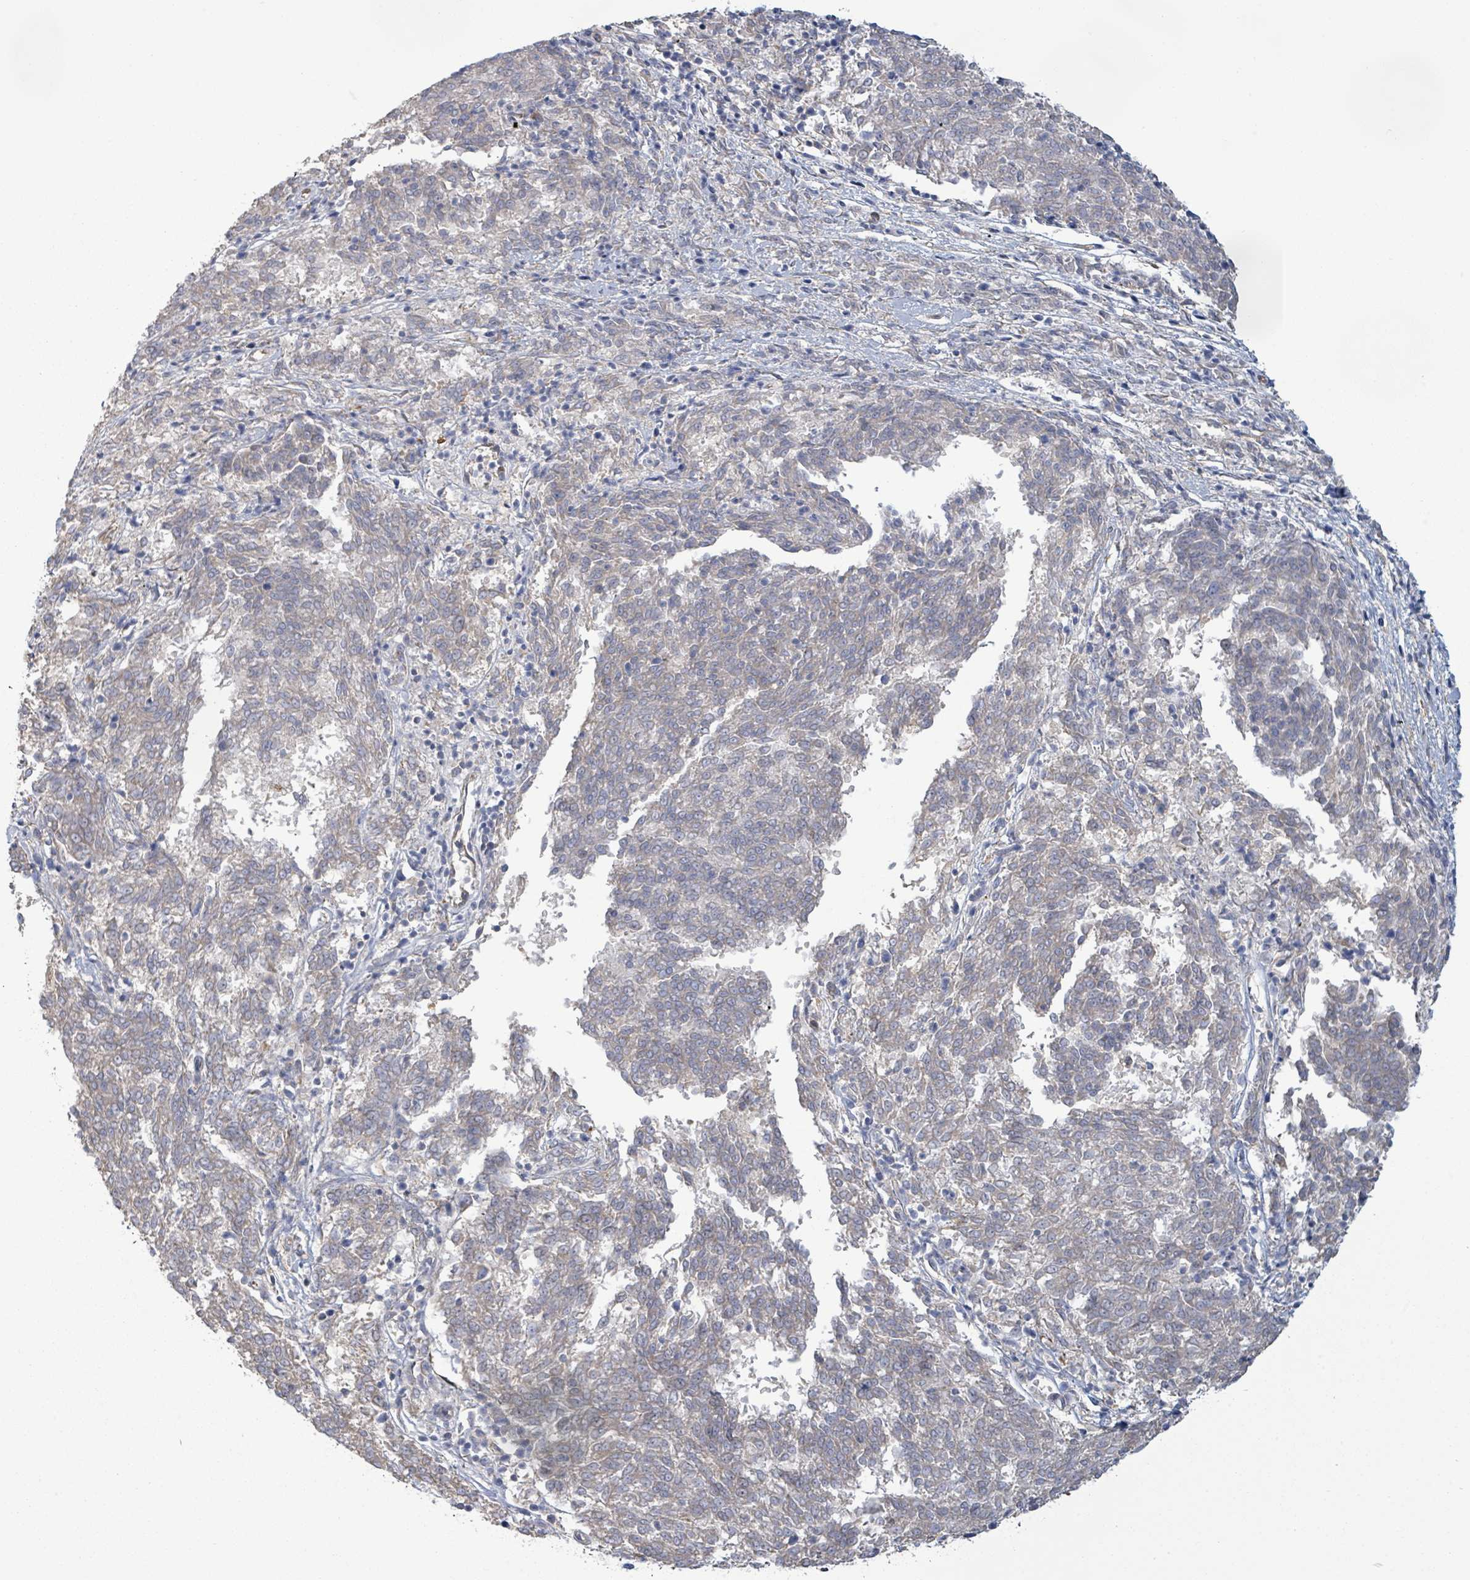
{"staining": {"intensity": "negative", "quantity": "none", "location": "none"}, "tissue": "melanoma", "cell_type": "Tumor cells", "image_type": "cancer", "snomed": [{"axis": "morphology", "description": "Malignant melanoma, NOS"}, {"axis": "topography", "description": "Skin"}], "caption": "Tumor cells are negative for brown protein staining in melanoma.", "gene": "COL13A1", "patient": {"sex": "female", "age": 72}}